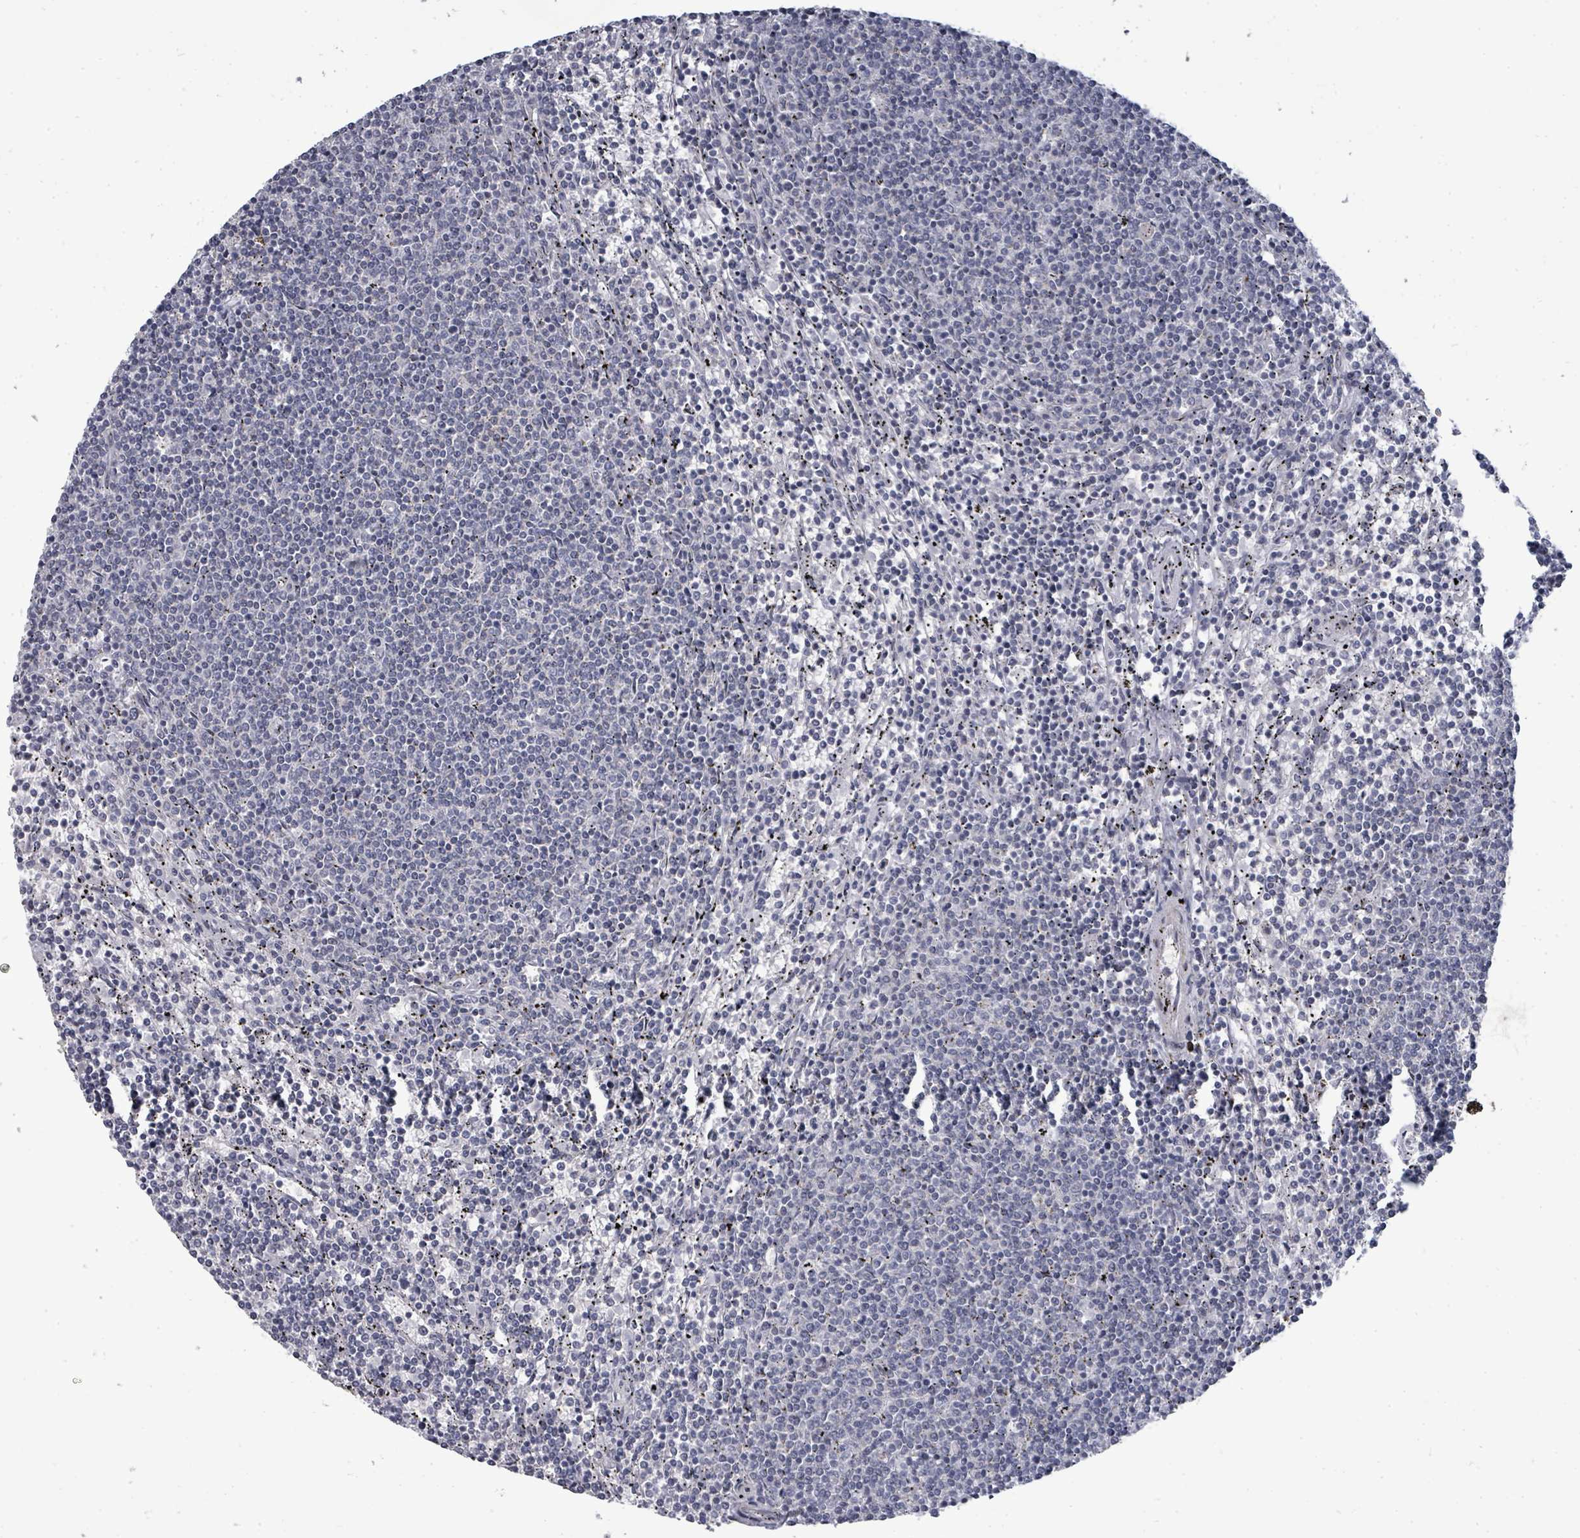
{"staining": {"intensity": "negative", "quantity": "none", "location": "none"}, "tissue": "lymphoma", "cell_type": "Tumor cells", "image_type": "cancer", "snomed": [{"axis": "morphology", "description": "Malignant lymphoma, non-Hodgkin's type, Low grade"}, {"axis": "topography", "description": "Spleen"}], "caption": "Immunohistochemical staining of human malignant lymphoma, non-Hodgkin's type (low-grade) demonstrates no significant staining in tumor cells.", "gene": "PTPN20", "patient": {"sex": "female", "age": 50}}